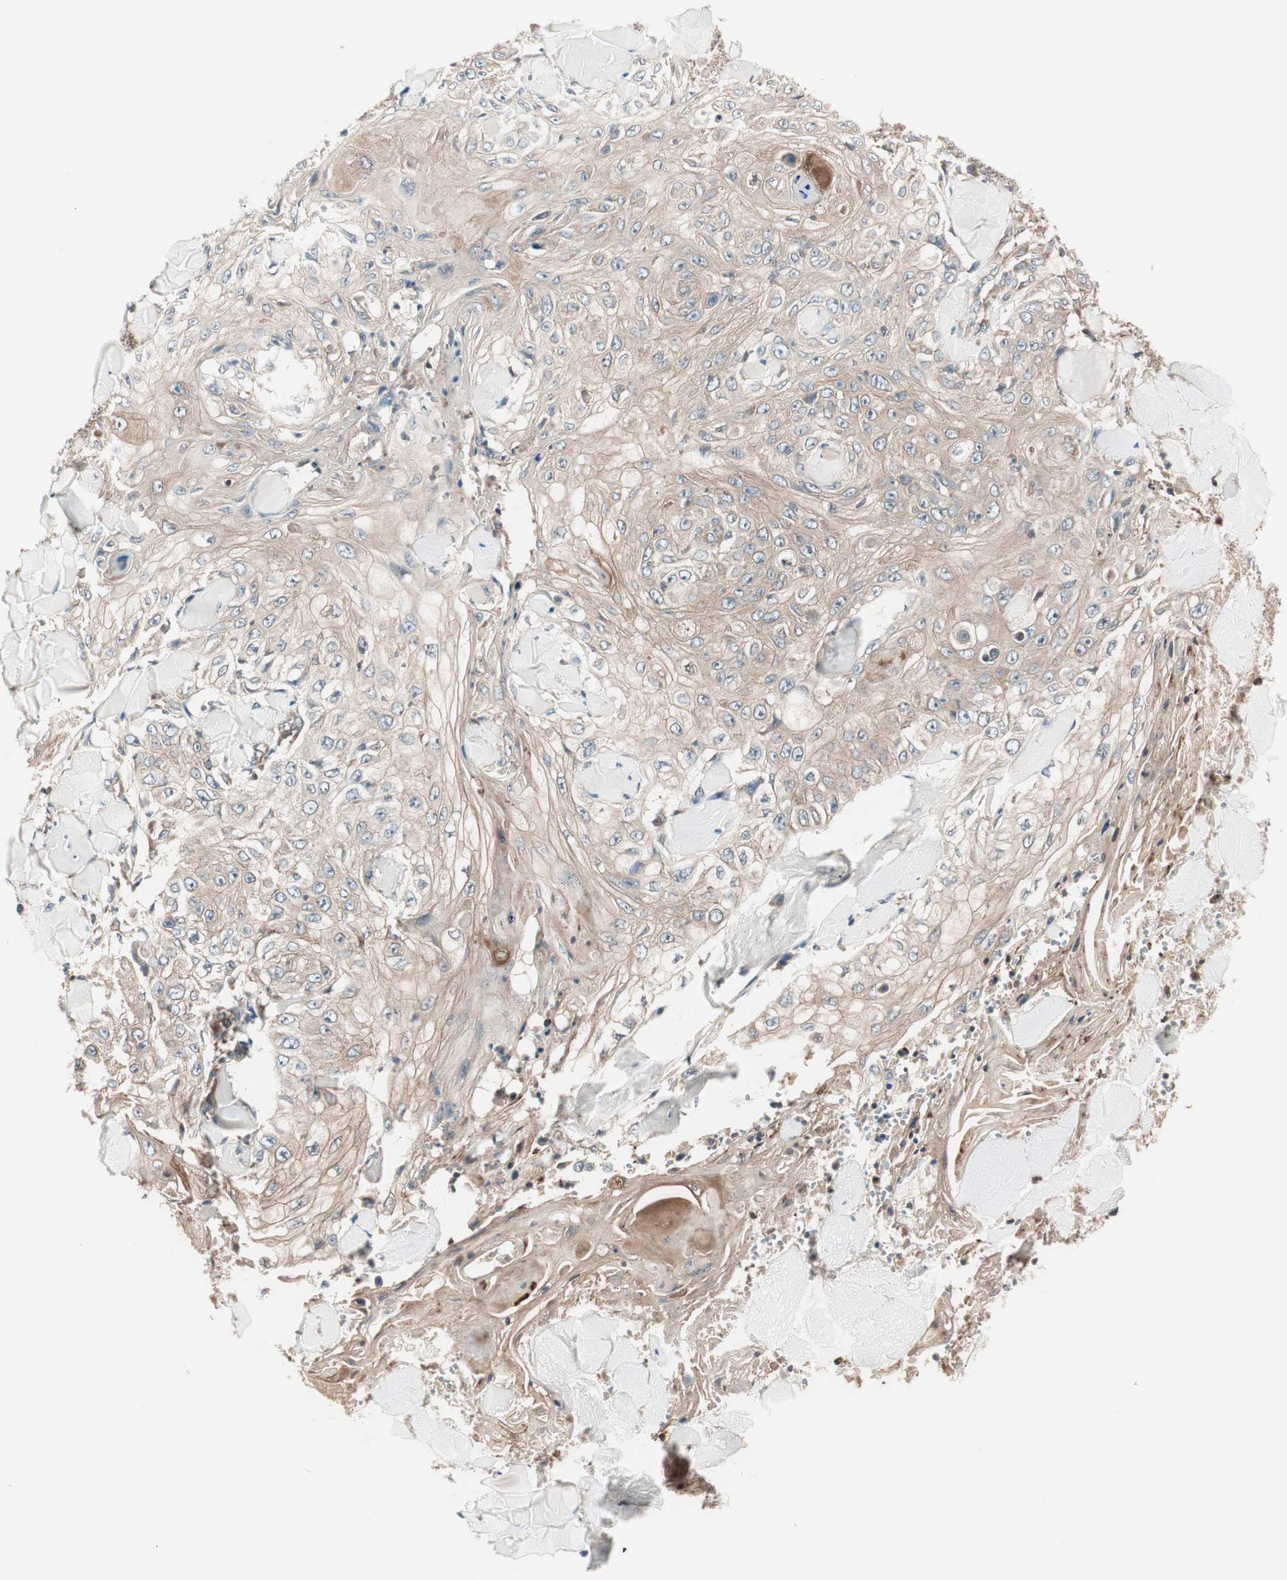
{"staining": {"intensity": "moderate", "quantity": ">75%", "location": "cytoplasmic/membranous"}, "tissue": "skin cancer", "cell_type": "Tumor cells", "image_type": "cancer", "snomed": [{"axis": "morphology", "description": "Squamous cell carcinoma, NOS"}, {"axis": "topography", "description": "Skin"}], "caption": "Approximately >75% of tumor cells in human skin cancer demonstrate moderate cytoplasmic/membranous protein staining as visualized by brown immunohistochemical staining.", "gene": "TSG101", "patient": {"sex": "male", "age": 86}}